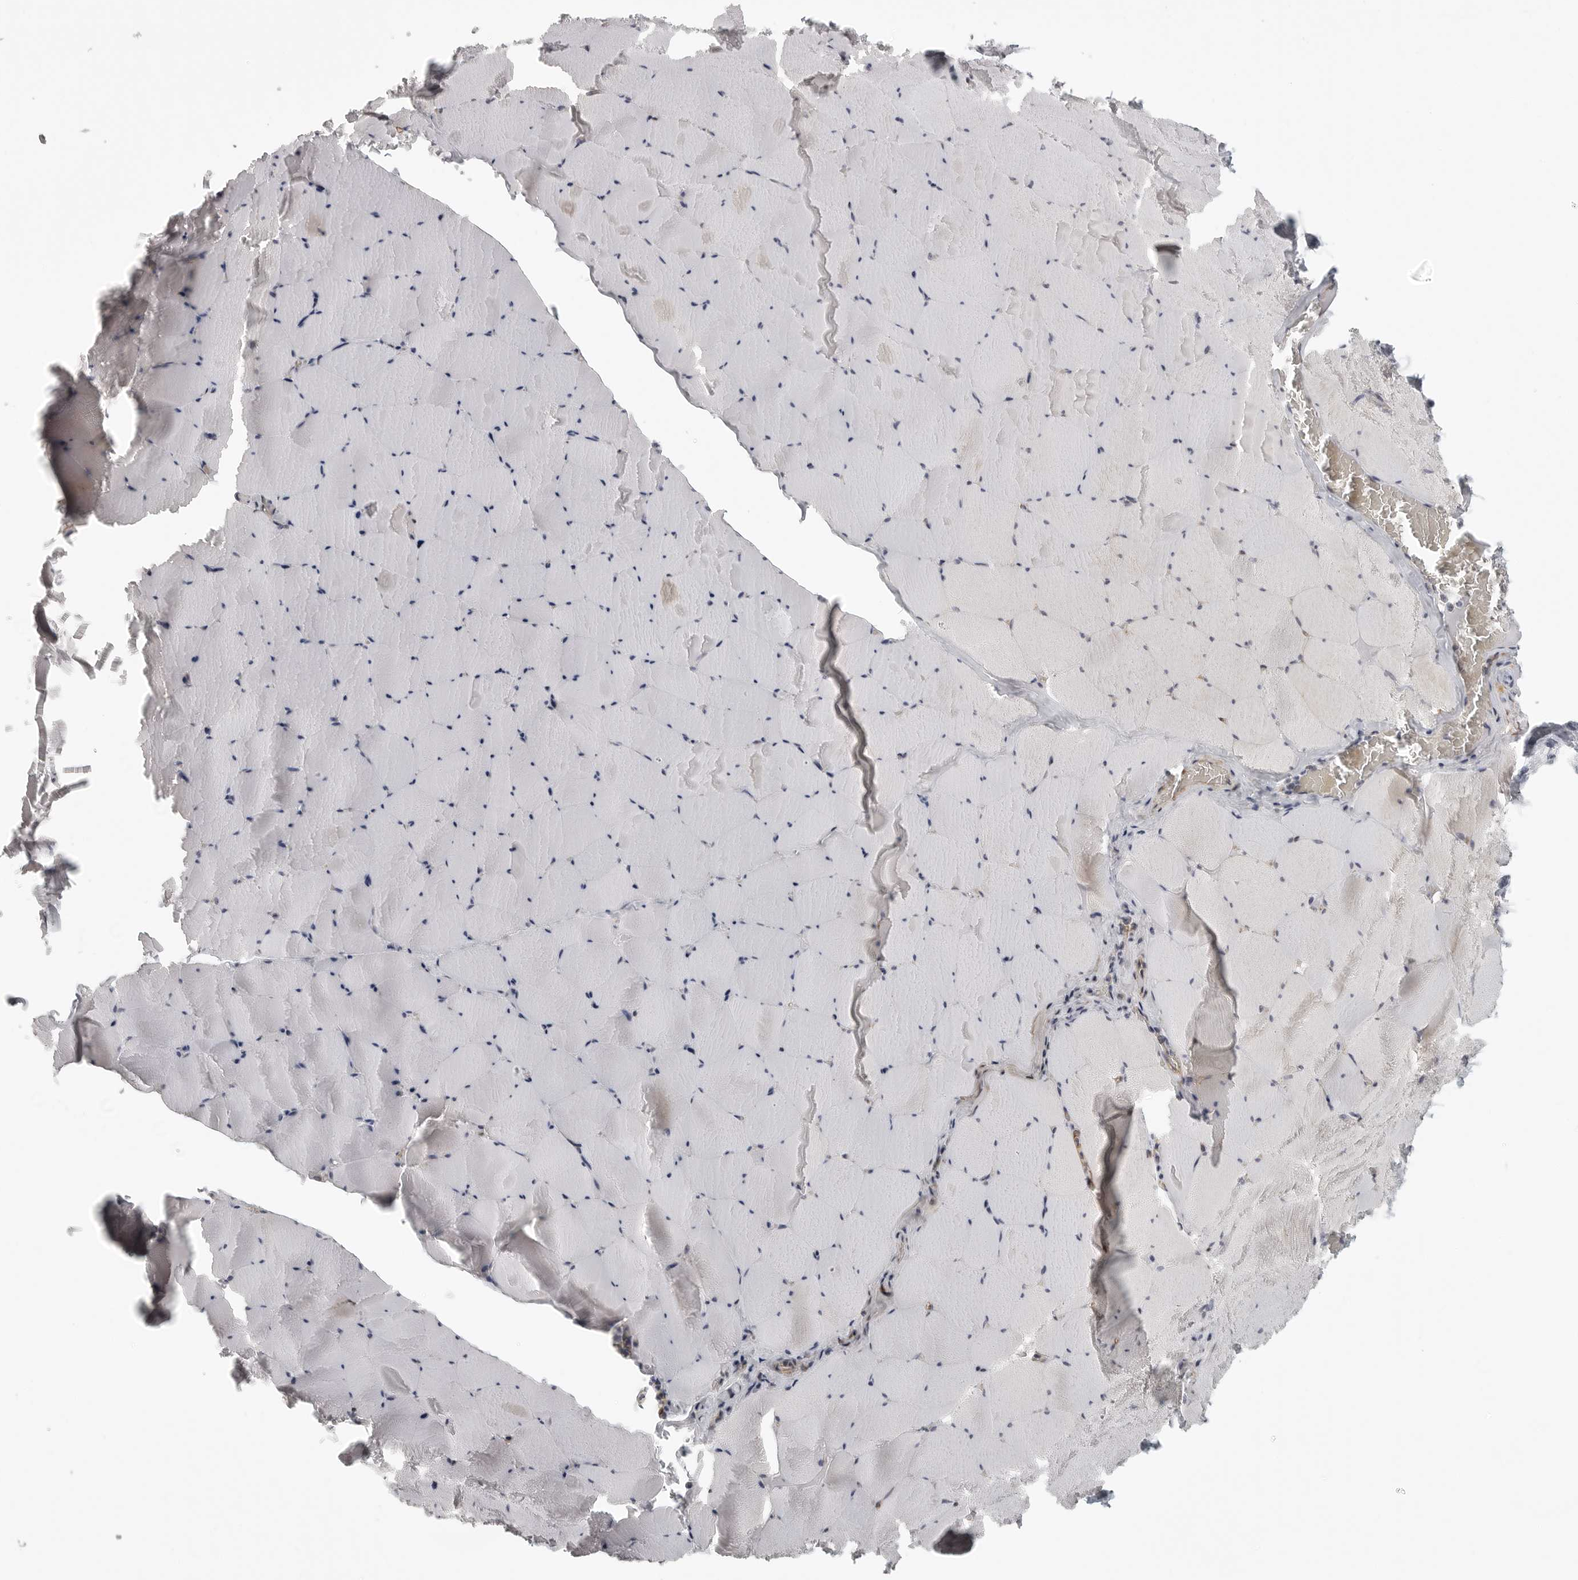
{"staining": {"intensity": "negative", "quantity": "none", "location": "none"}, "tissue": "skeletal muscle", "cell_type": "Myocytes", "image_type": "normal", "snomed": [{"axis": "morphology", "description": "Normal tissue, NOS"}, {"axis": "topography", "description": "Skeletal muscle"}], "caption": "The micrograph shows no significant expression in myocytes of skeletal muscle. (Stains: DAB immunohistochemistry (IHC) with hematoxylin counter stain, Microscopy: brightfield microscopy at high magnification).", "gene": "TUT4", "patient": {"sex": "male", "age": 62}}